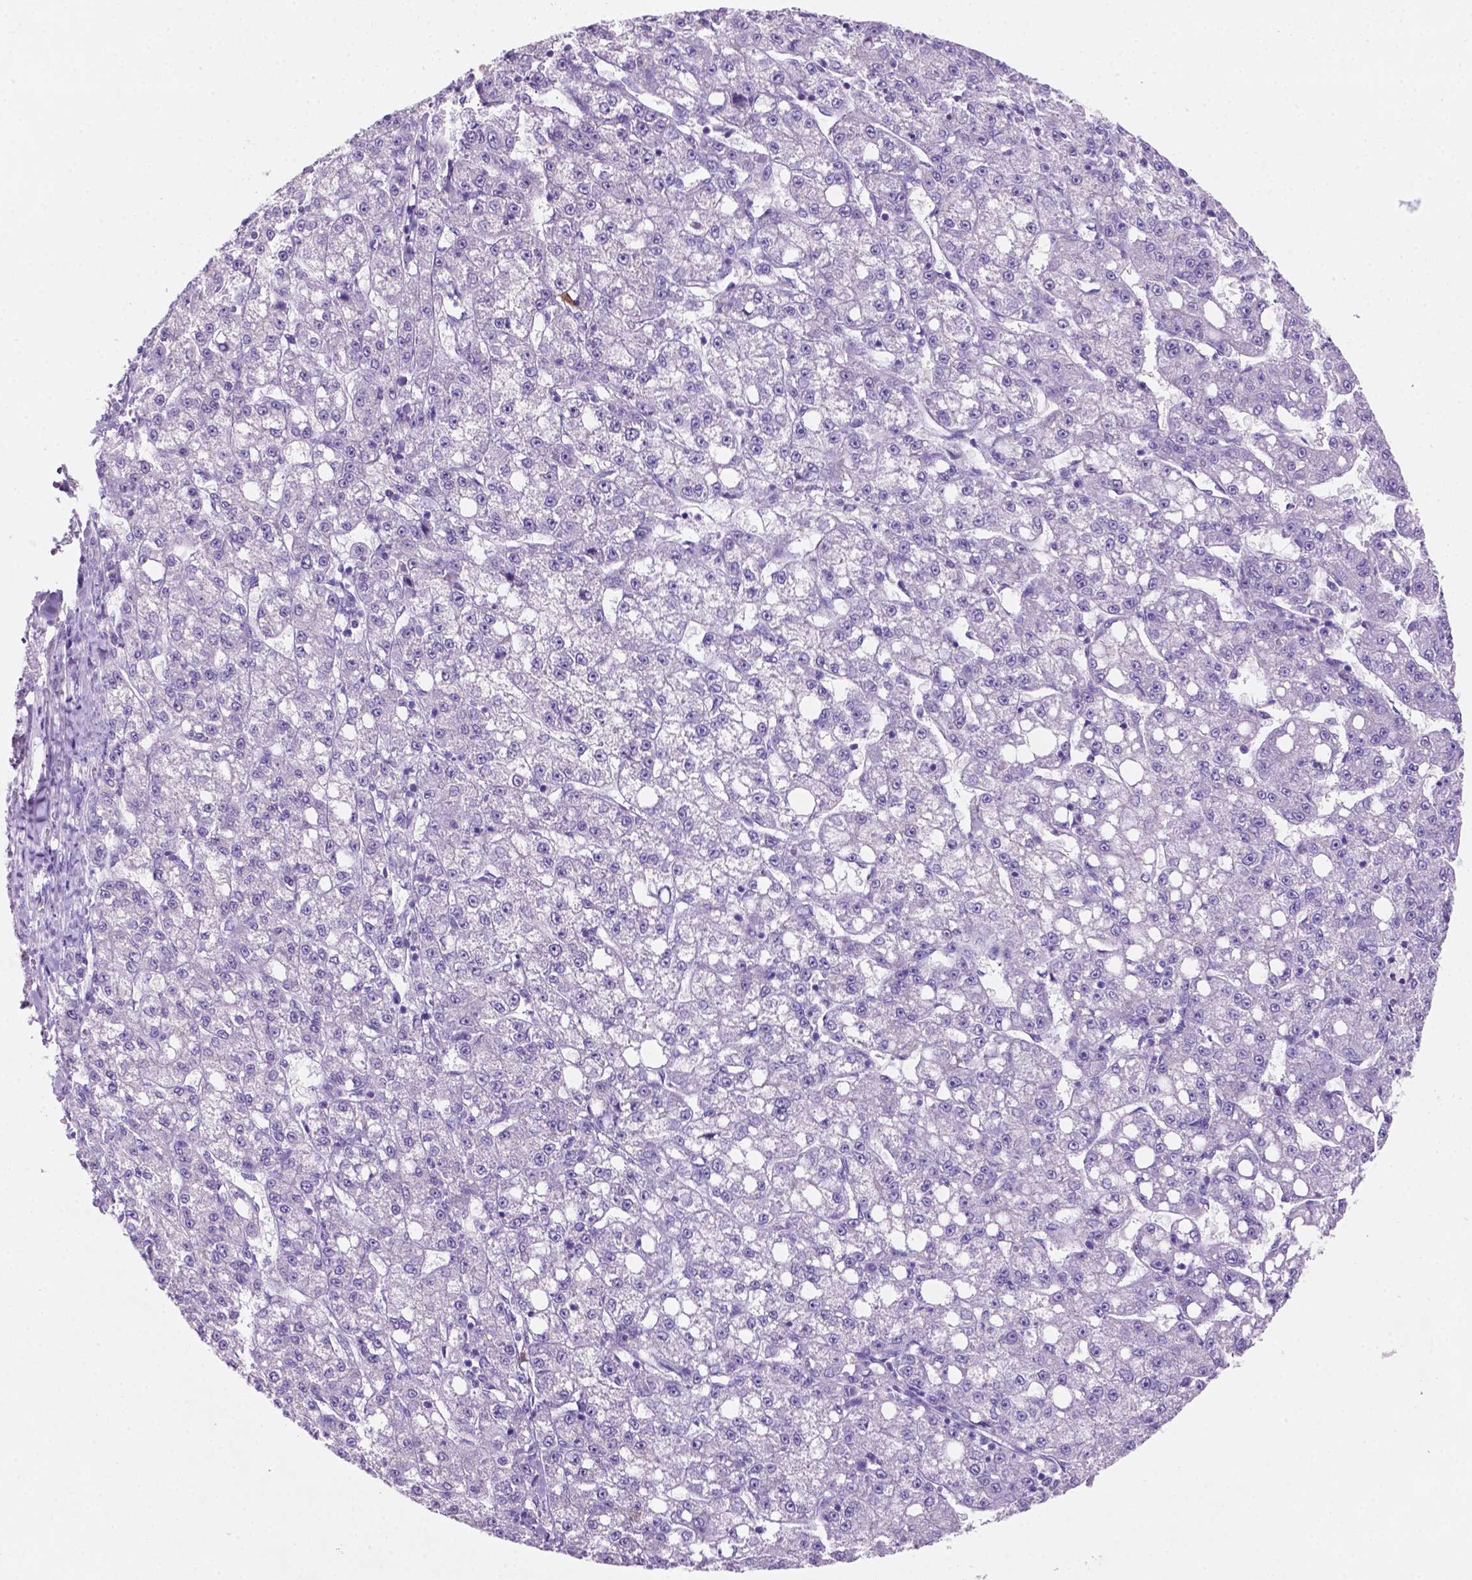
{"staining": {"intensity": "negative", "quantity": "none", "location": "none"}, "tissue": "liver cancer", "cell_type": "Tumor cells", "image_type": "cancer", "snomed": [{"axis": "morphology", "description": "Carcinoma, Hepatocellular, NOS"}, {"axis": "topography", "description": "Liver"}], "caption": "Micrograph shows no significant protein positivity in tumor cells of liver cancer (hepatocellular carcinoma). Nuclei are stained in blue.", "gene": "EBLN2", "patient": {"sex": "female", "age": 65}}